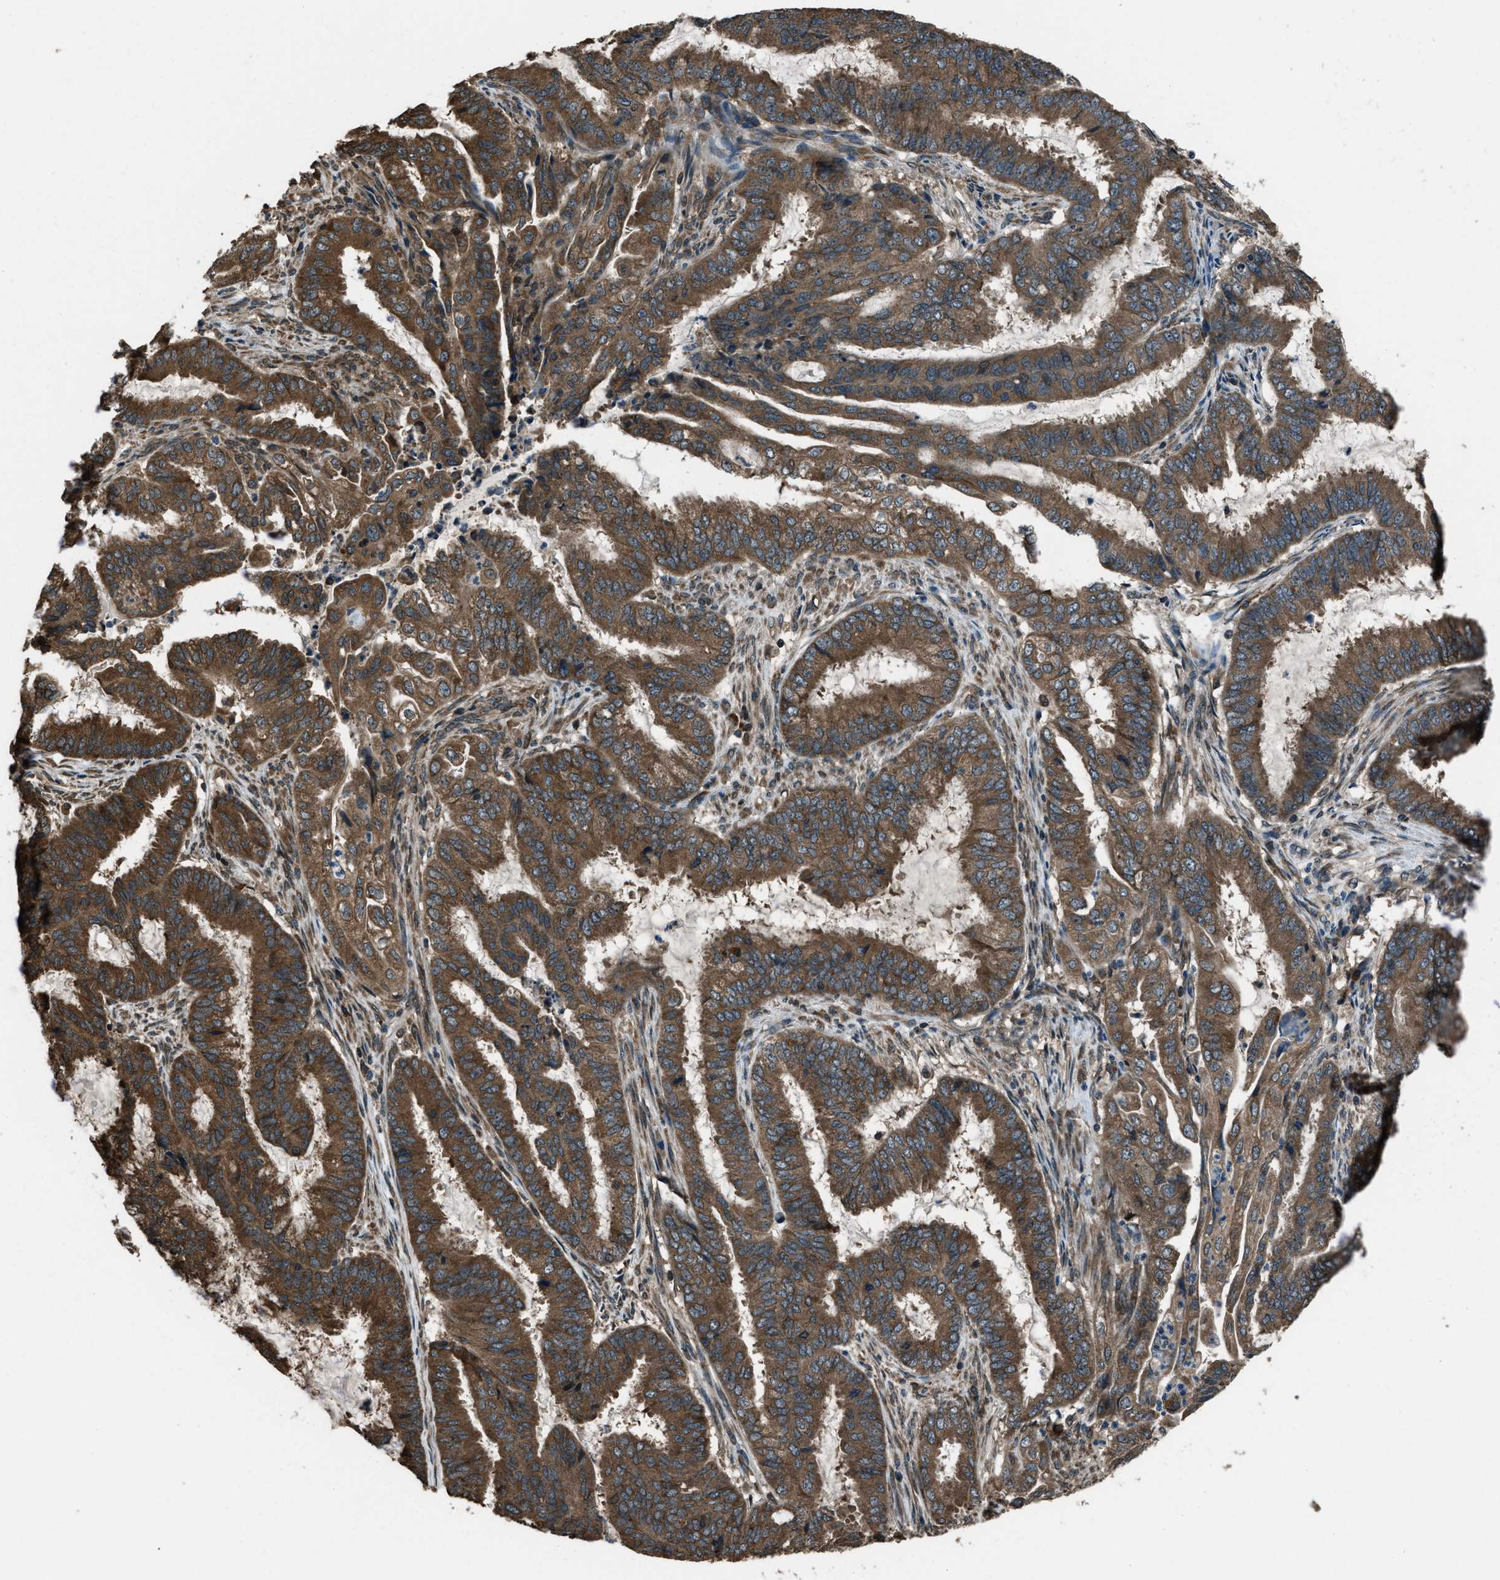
{"staining": {"intensity": "moderate", "quantity": ">75%", "location": "cytoplasmic/membranous"}, "tissue": "endometrial cancer", "cell_type": "Tumor cells", "image_type": "cancer", "snomed": [{"axis": "morphology", "description": "Adenocarcinoma, NOS"}, {"axis": "topography", "description": "Endometrium"}], "caption": "Brown immunohistochemical staining in adenocarcinoma (endometrial) reveals moderate cytoplasmic/membranous expression in about >75% of tumor cells. (Stains: DAB in brown, nuclei in blue, Microscopy: brightfield microscopy at high magnification).", "gene": "TRIM4", "patient": {"sex": "female", "age": 51}}